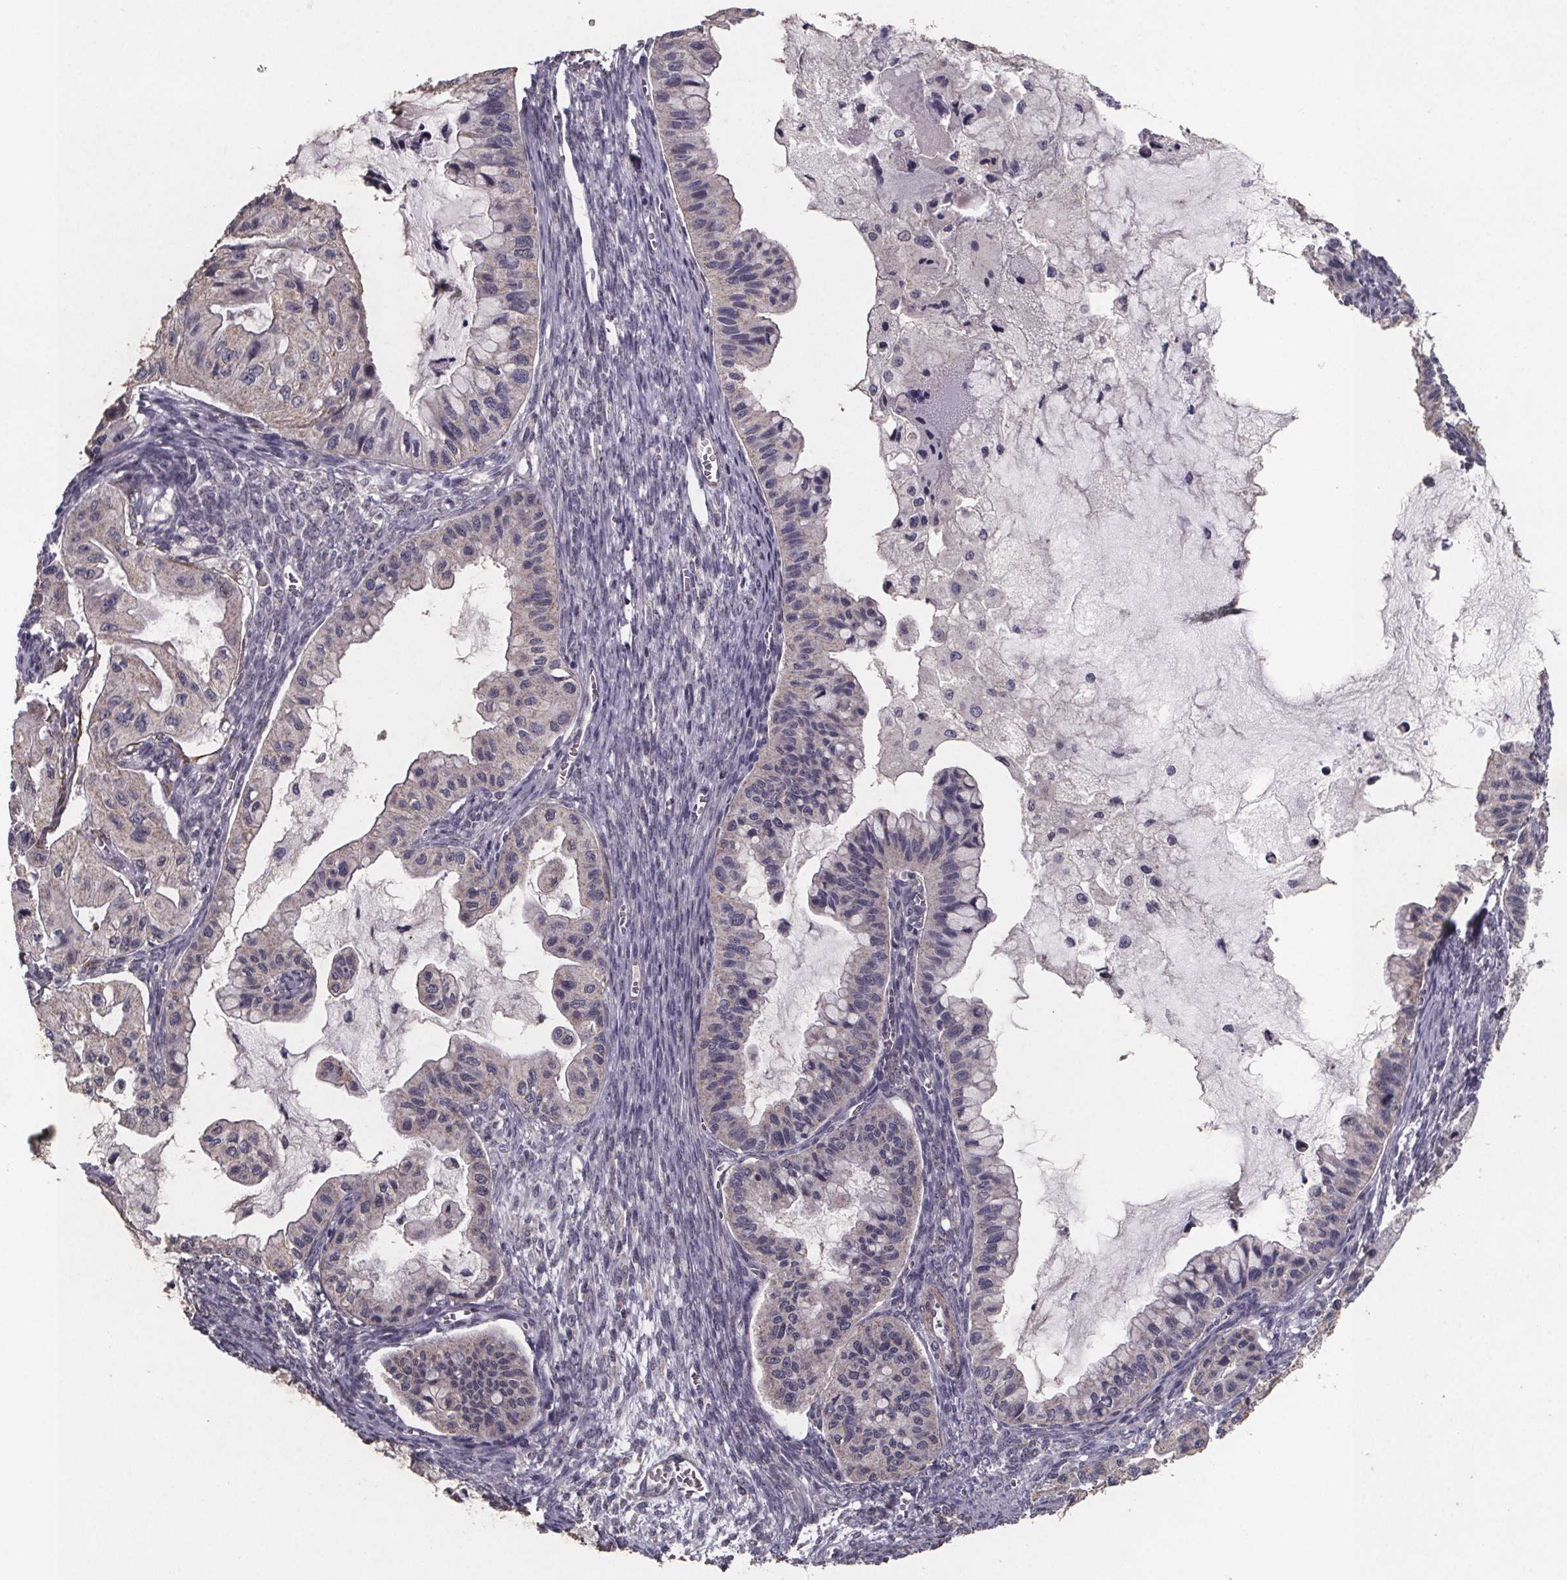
{"staining": {"intensity": "negative", "quantity": "none", "location": "none"}, "tissue": "ovarian cancer", "cell_type": "Tumor cells", "image_type": "cancer", "snomed": [{"axis": "morphology", "description": "Cystadenocarcinoma, mucinous, NOS"}, {"axis": "topography", "description": "Ovary"}], "caption": "Photomicrograph shows no significant protein positivity in tumor cells of mucinous cystadenocarcinoma (ovarian). (Brightfield microscopy of DAB (3,3'-diaminobenzidine) immunohistochemistry at high magnification).", "gene": "PALLD", "patient": {"sex": "female", "age": 72}}